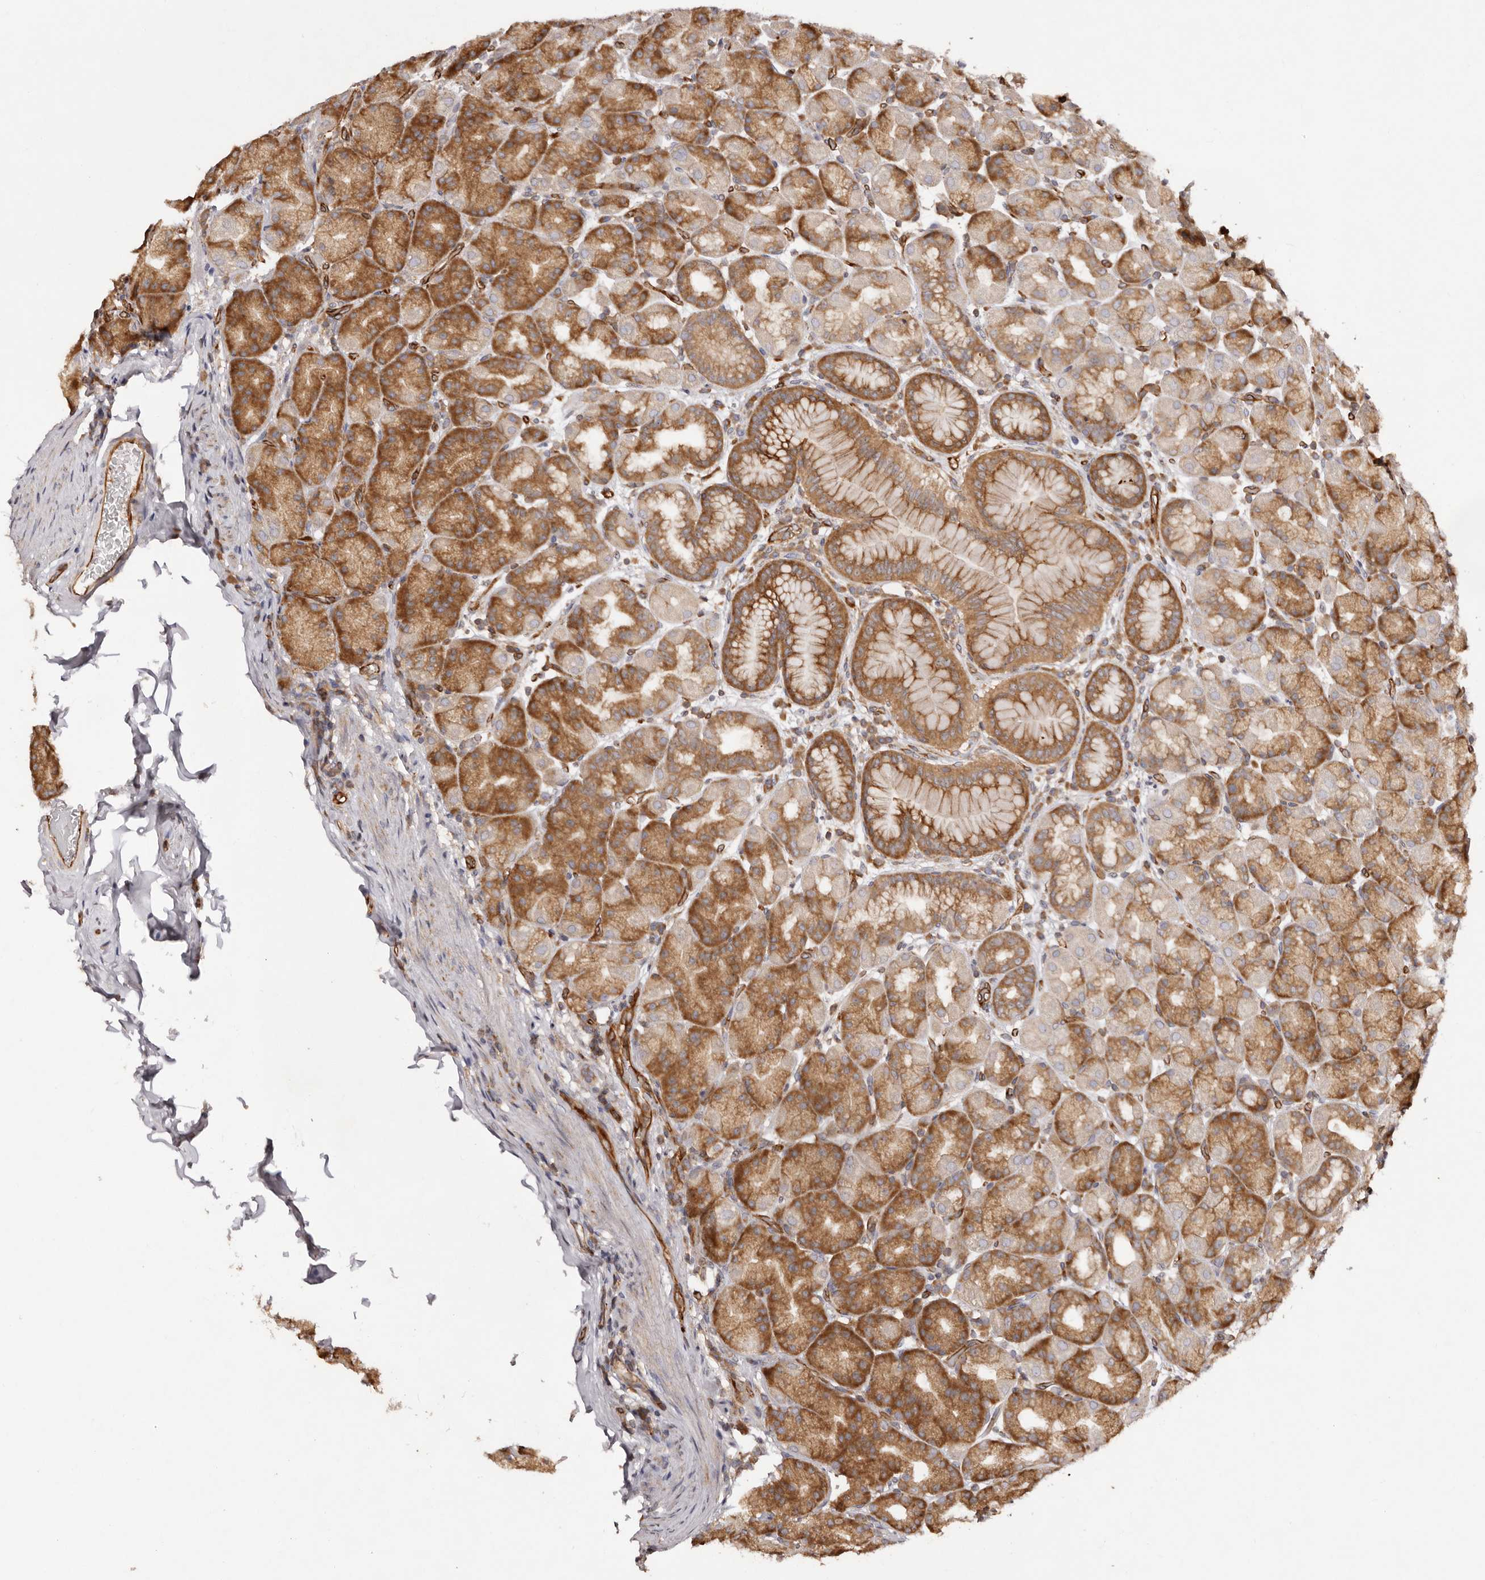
{"staining": {"intensity": "strong", "quantity": "25%-75%", "location": "cytoplasmic/membranous"}, "tissue": "stomach", "cell_type": "Glandular cells", "image_type": "normal", "snomed": [{"axis": "morphology", "description": "Normal tissue, NOS"}, {"axis": "topography", "description": "Stomach, upper"}], "caption": "Immunohistochemical staining of unremarkable human stomach displays high levels of strong cytoplasmic/membranous expression in approximately 25%-75% of glandular cells.", "gene": "RPS6", "patient": {"sex": "male", "age": 68}}